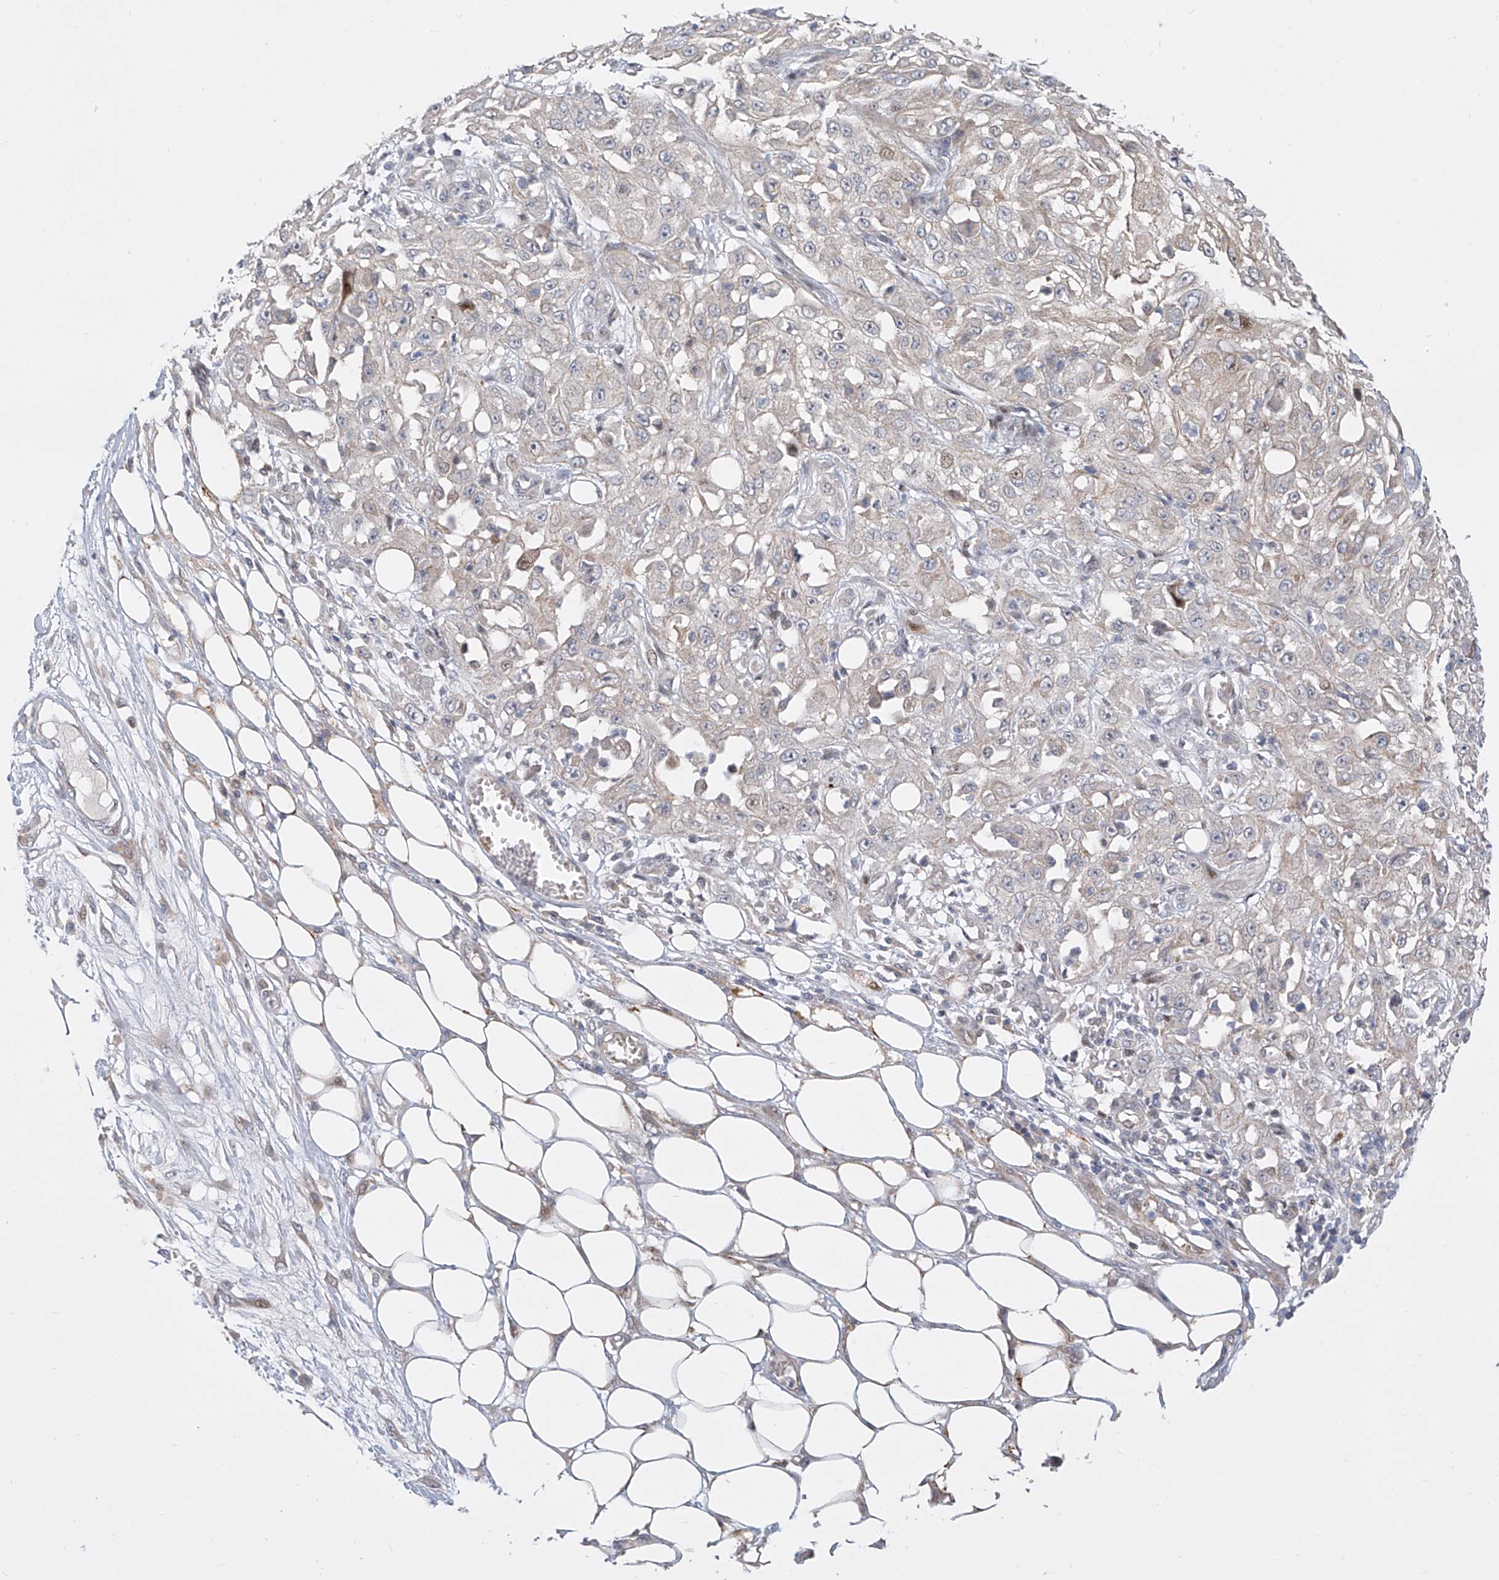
{"staining": {"intensity": "moderate", "quantity": "<25%", "location": "nuclear"}, "tissue": "skin cancer", "cell_type": "Tumor cells", "image_type": "cancer", "snomed": [{"axis": "morphology", "description": "Squamous cell carcinoma, NOS"}, {"axis": "morphology", "description": "Squamous cell carcinoma, metastatic, NOS"}, {"axis": "topography", "description": "Skin"}, {"axis": "topography", "description": "Lymph node"}], "caption": "The photomicrograph displays immunohistochemical staining of skin squamous cell carcinoma. There is moderate nuclear staining is appreciated in approximately <25% of tumor cells.", "gene": "LRRC1", "patient": {"sex": "male", "age": 75}}